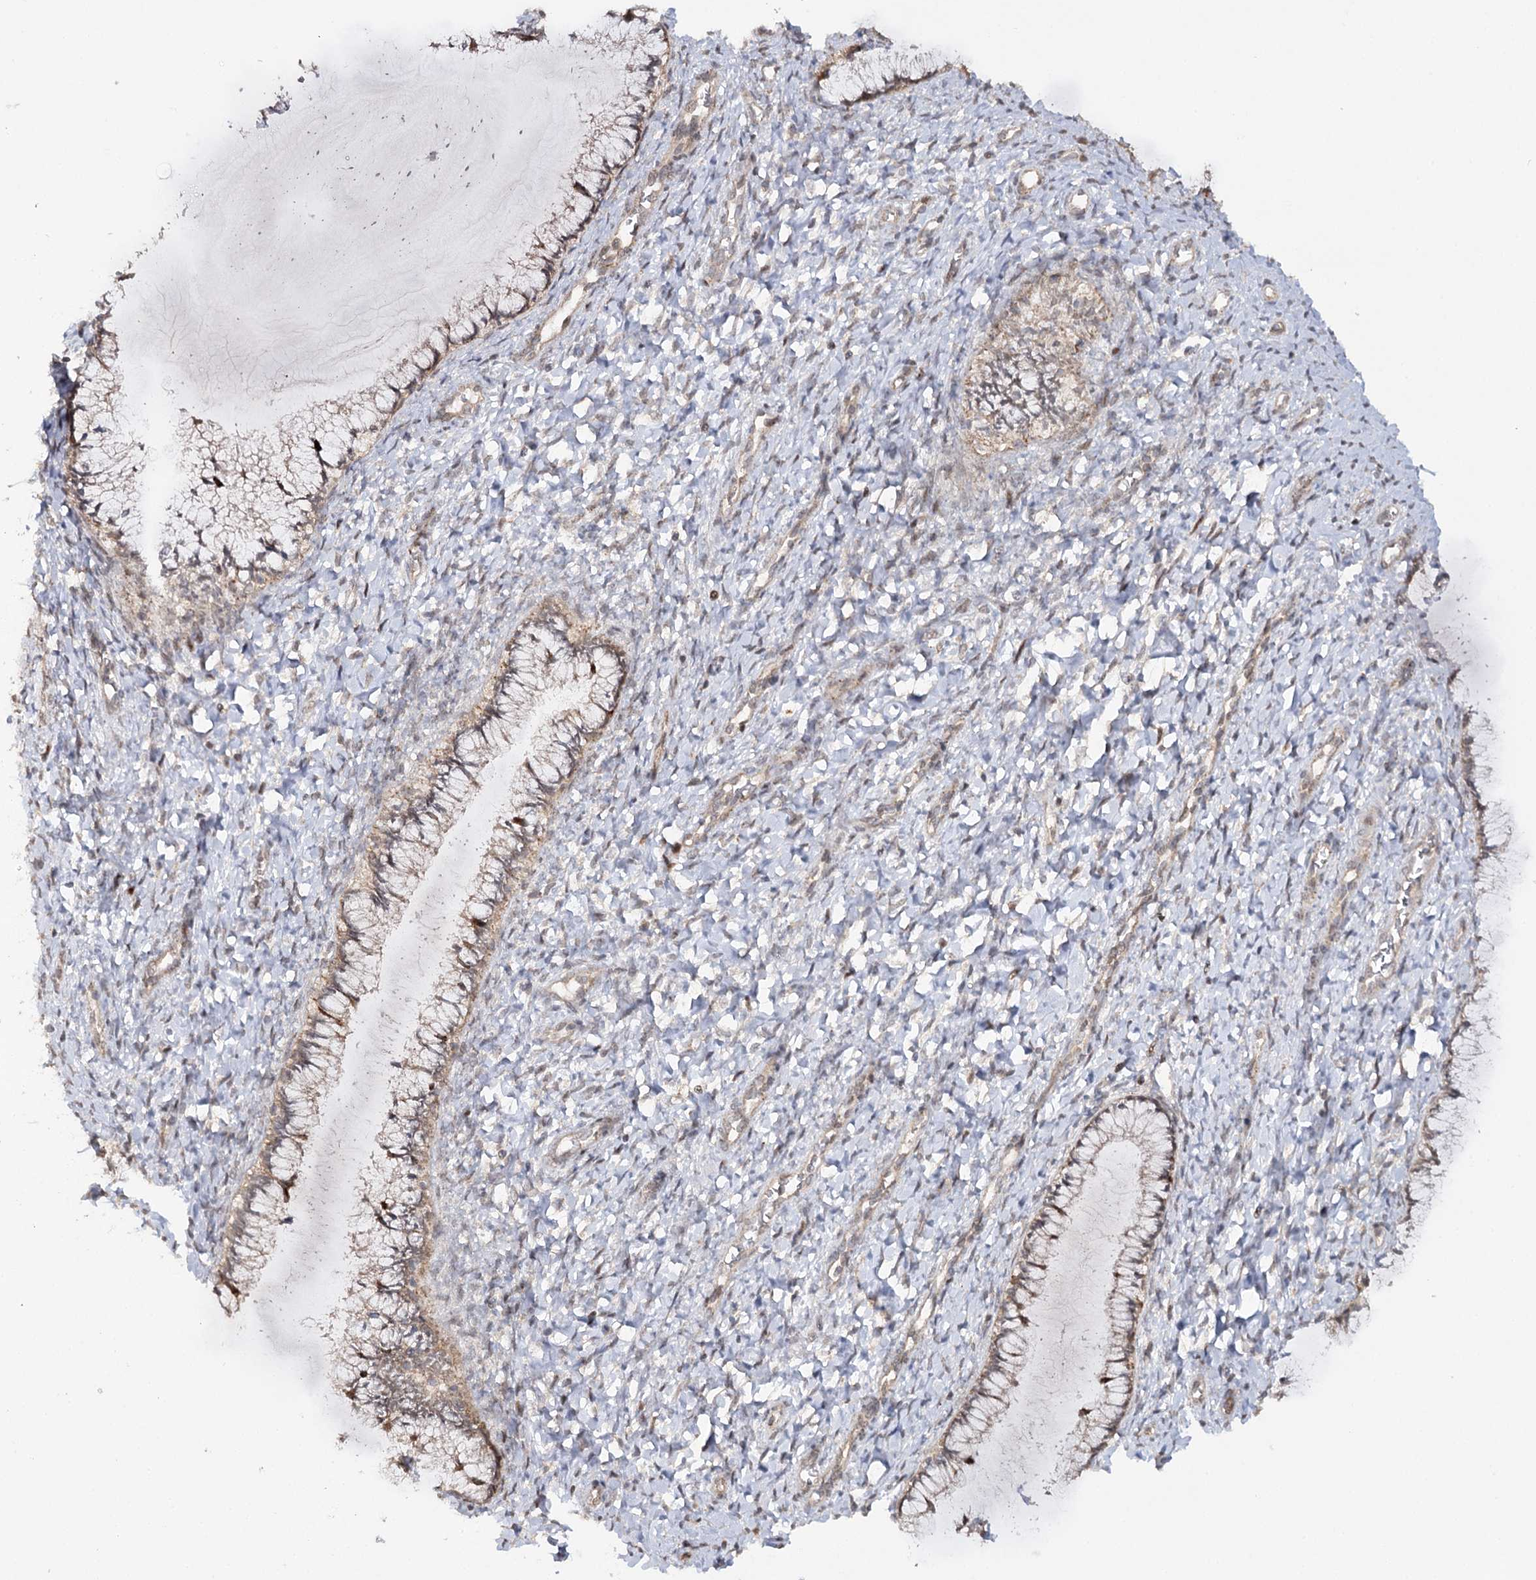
{"staining": {"intensity": "weak", "quantity": "25%-75%", "location": "cytoplasmic/membranous"}, "tissue": "cervix", "cell_type": "Glandular cells", "image_type": "normal", "snomed": [{"axis": "morphology", "description": "Normal tissue, NOS"}, {"axis": "morphology", "description": "Adenocarcinoma, NOS"}, {"axis": "topography", "description": "Cervix"}], "caption": "Approximately 25%-75% of glandular cells in benign cervix reveal weak cytoplasmic/membranous protein expression as visualized by brown immunohistochemical staining.", "gene": "ZNRF3", "patient": {"sex": "female", "age": 29}}